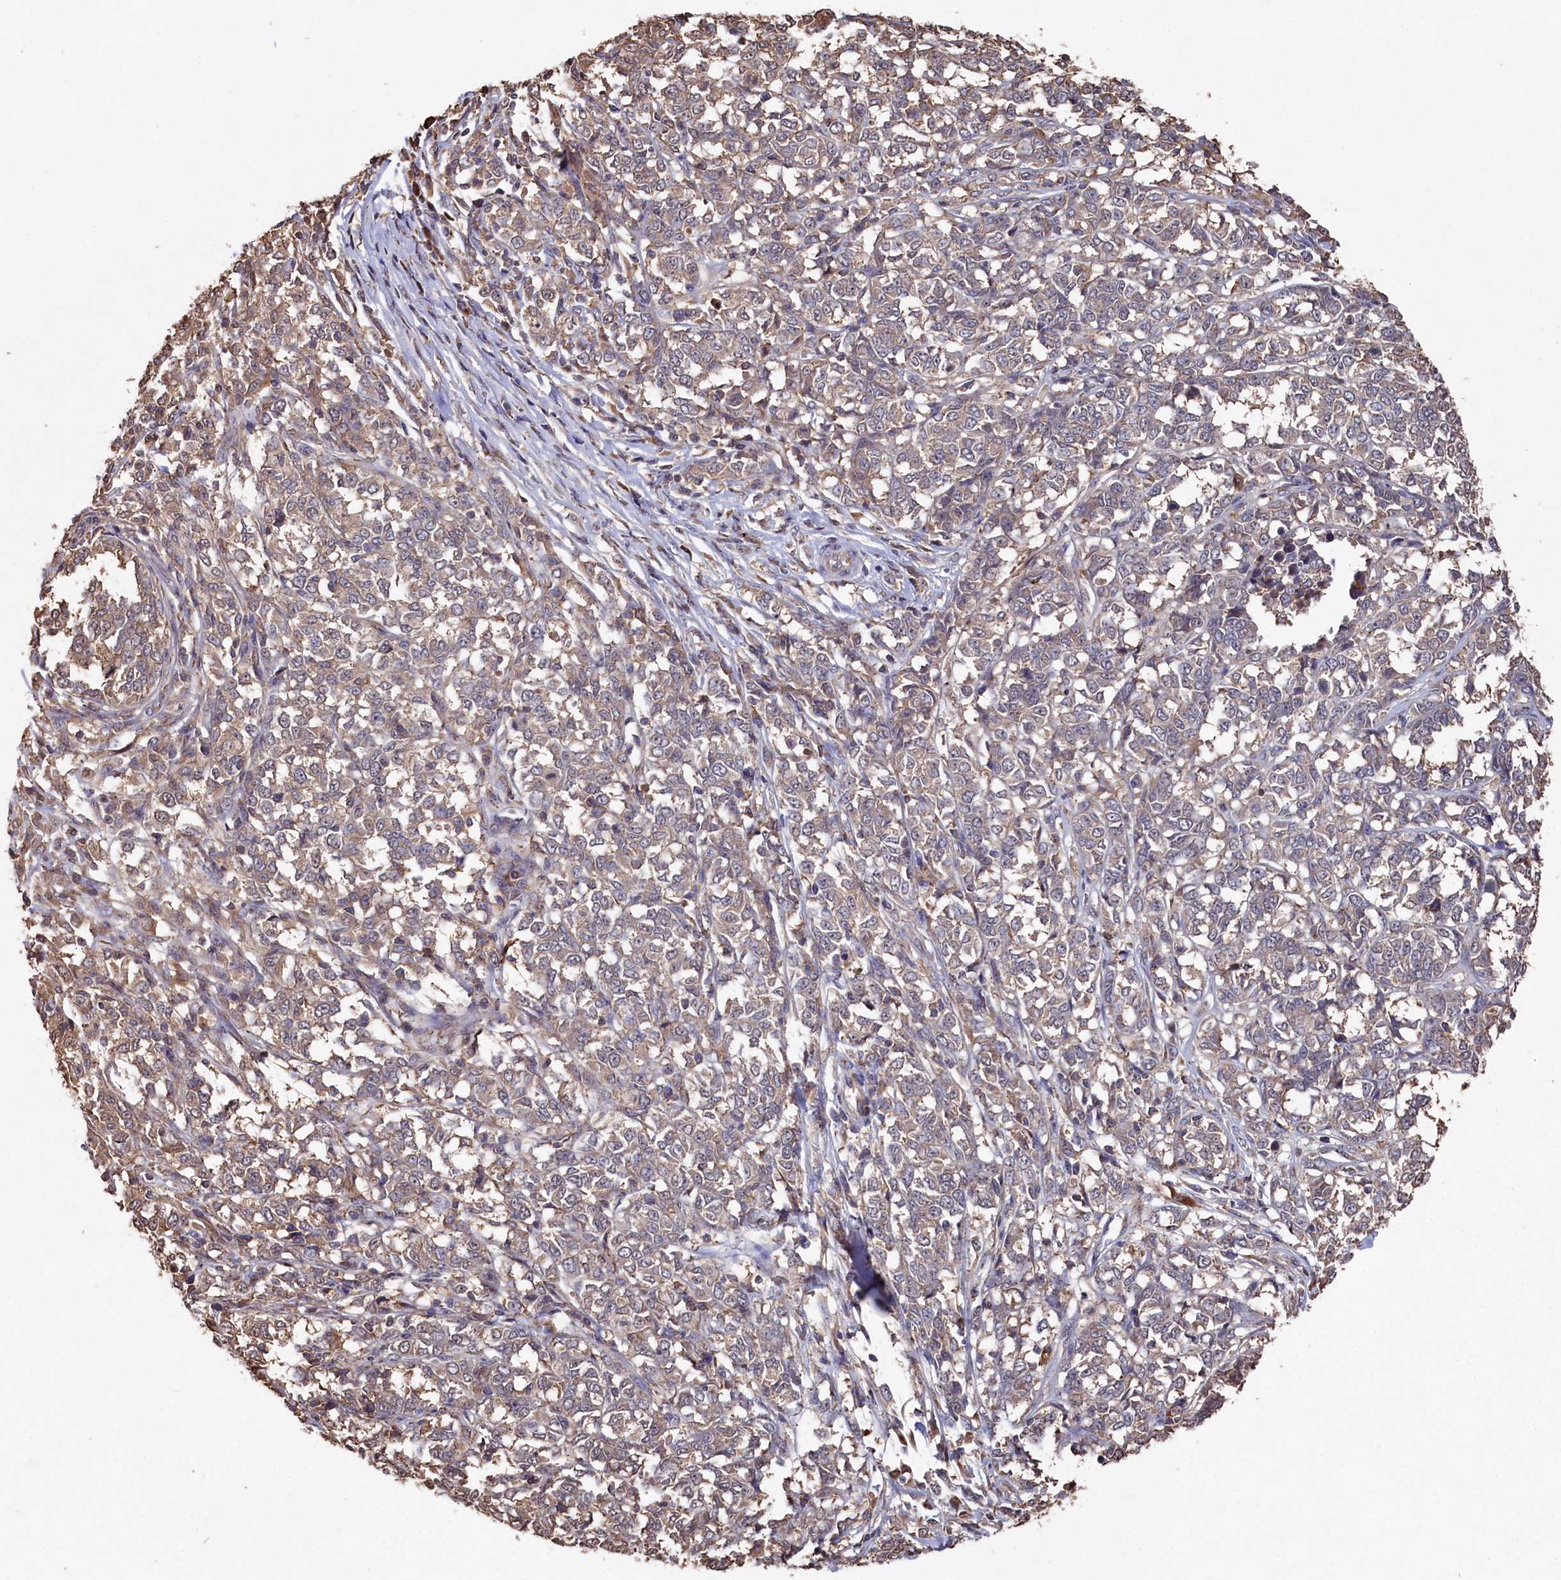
{"staining": {"intensity": "weak", "quantity": "<25%", "location": "cytoplasmic/membranous"}, "tissue": "melanoma", "cell_type": "Tumor cells", "image_type": "cancer", "snomed": [{"axis": "morphology", "description": "Malignant melanoma, NOS"}, {"axis": "topography", "description": "Skin"}], "caption": "Tumor cells are negative for brown protein staining in melanoma.", "gene": "NAA60", "patient": {"sex": "female", "age": 72}}